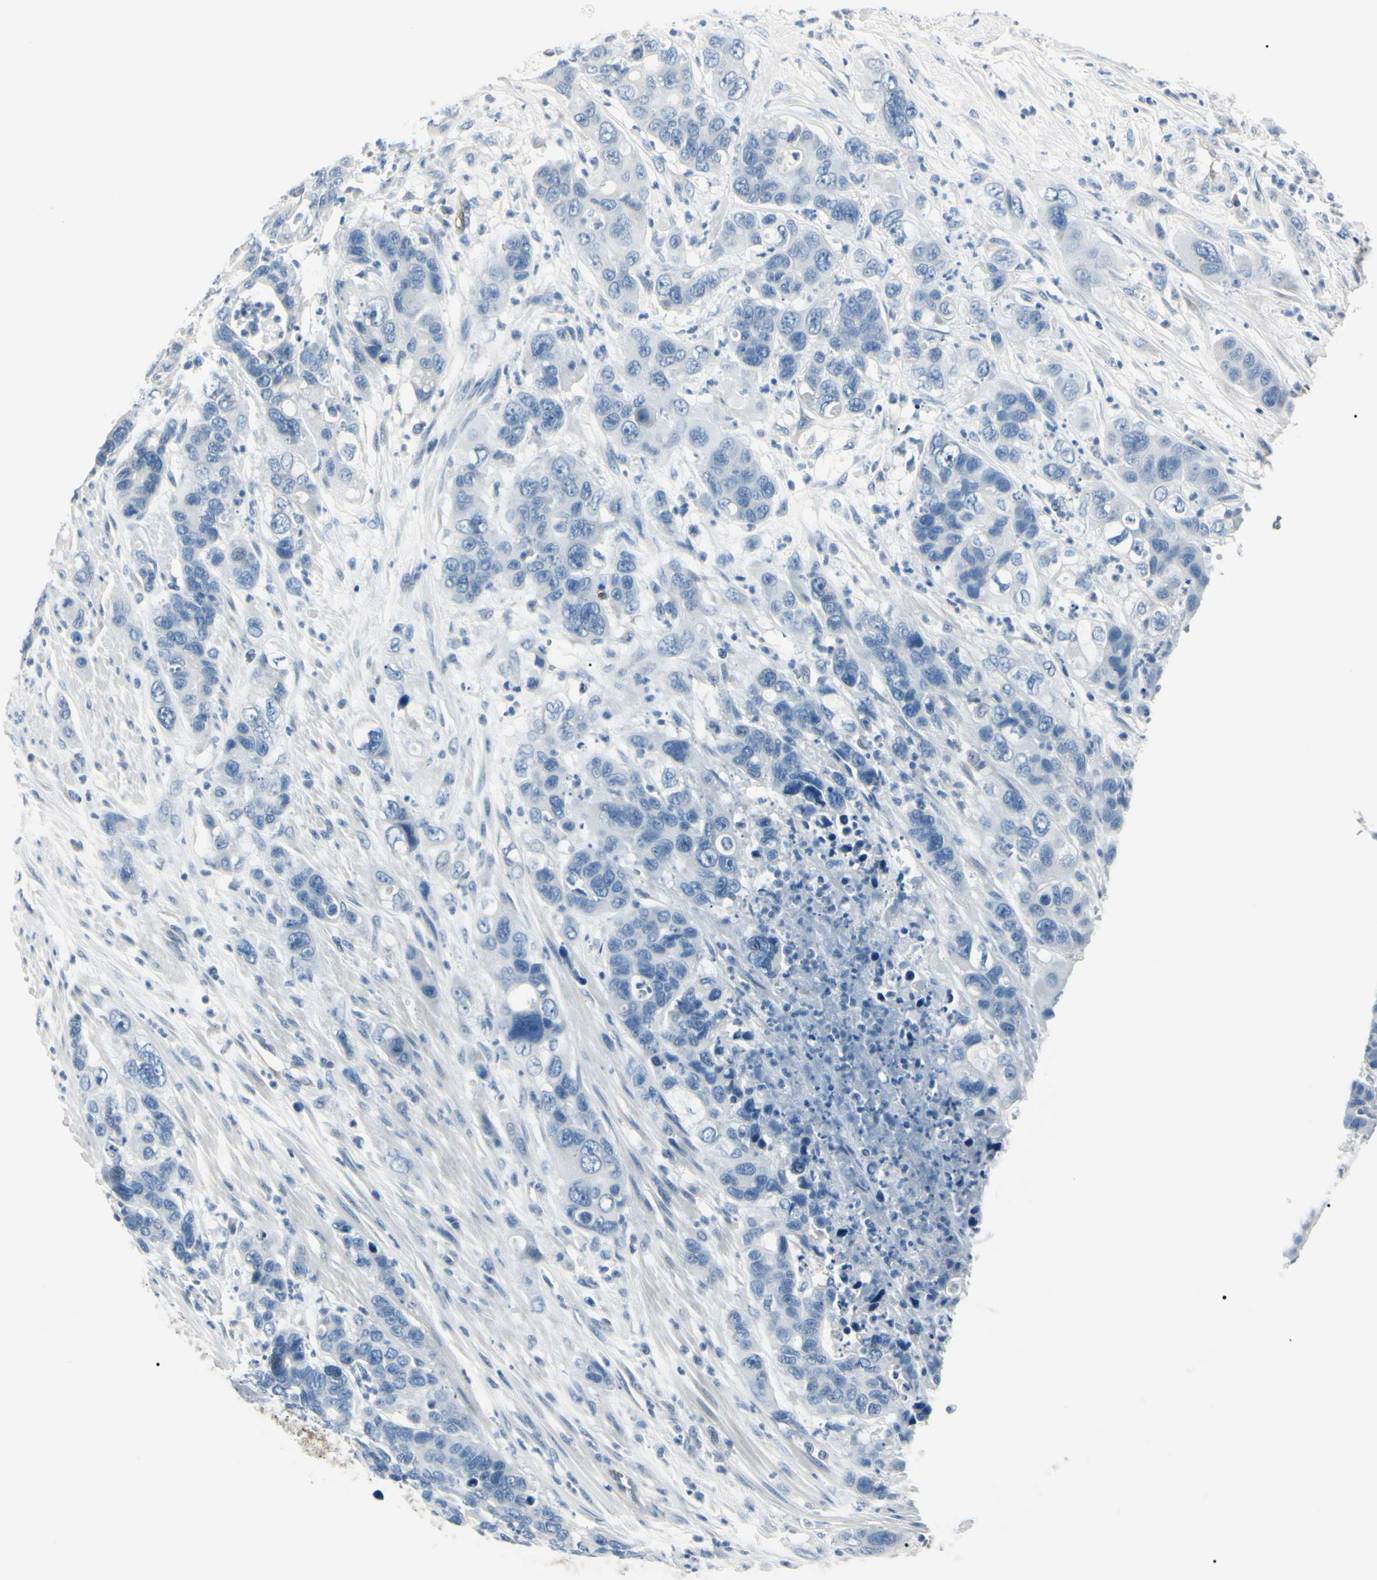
{"staining": {"intensity": "negative", "quantity": "none", "location": "none"}, "tissue": "pancreatic cancer", "cell_type": "Tumor cells", "image_type": "cancer", "snomed": [{"axis": "morphology", "description": "Adenocarcinoma, NOS"}, {"axis": "topography", "description": "Pancreas"}], "caption": "IHC histopathology image of neoplastic tissue: pancreatic cancer stained with DAB reveals no significant protein expression in tumor cells.", "gene": "CA2", "patient": {"sex": "female", "age": 71}}